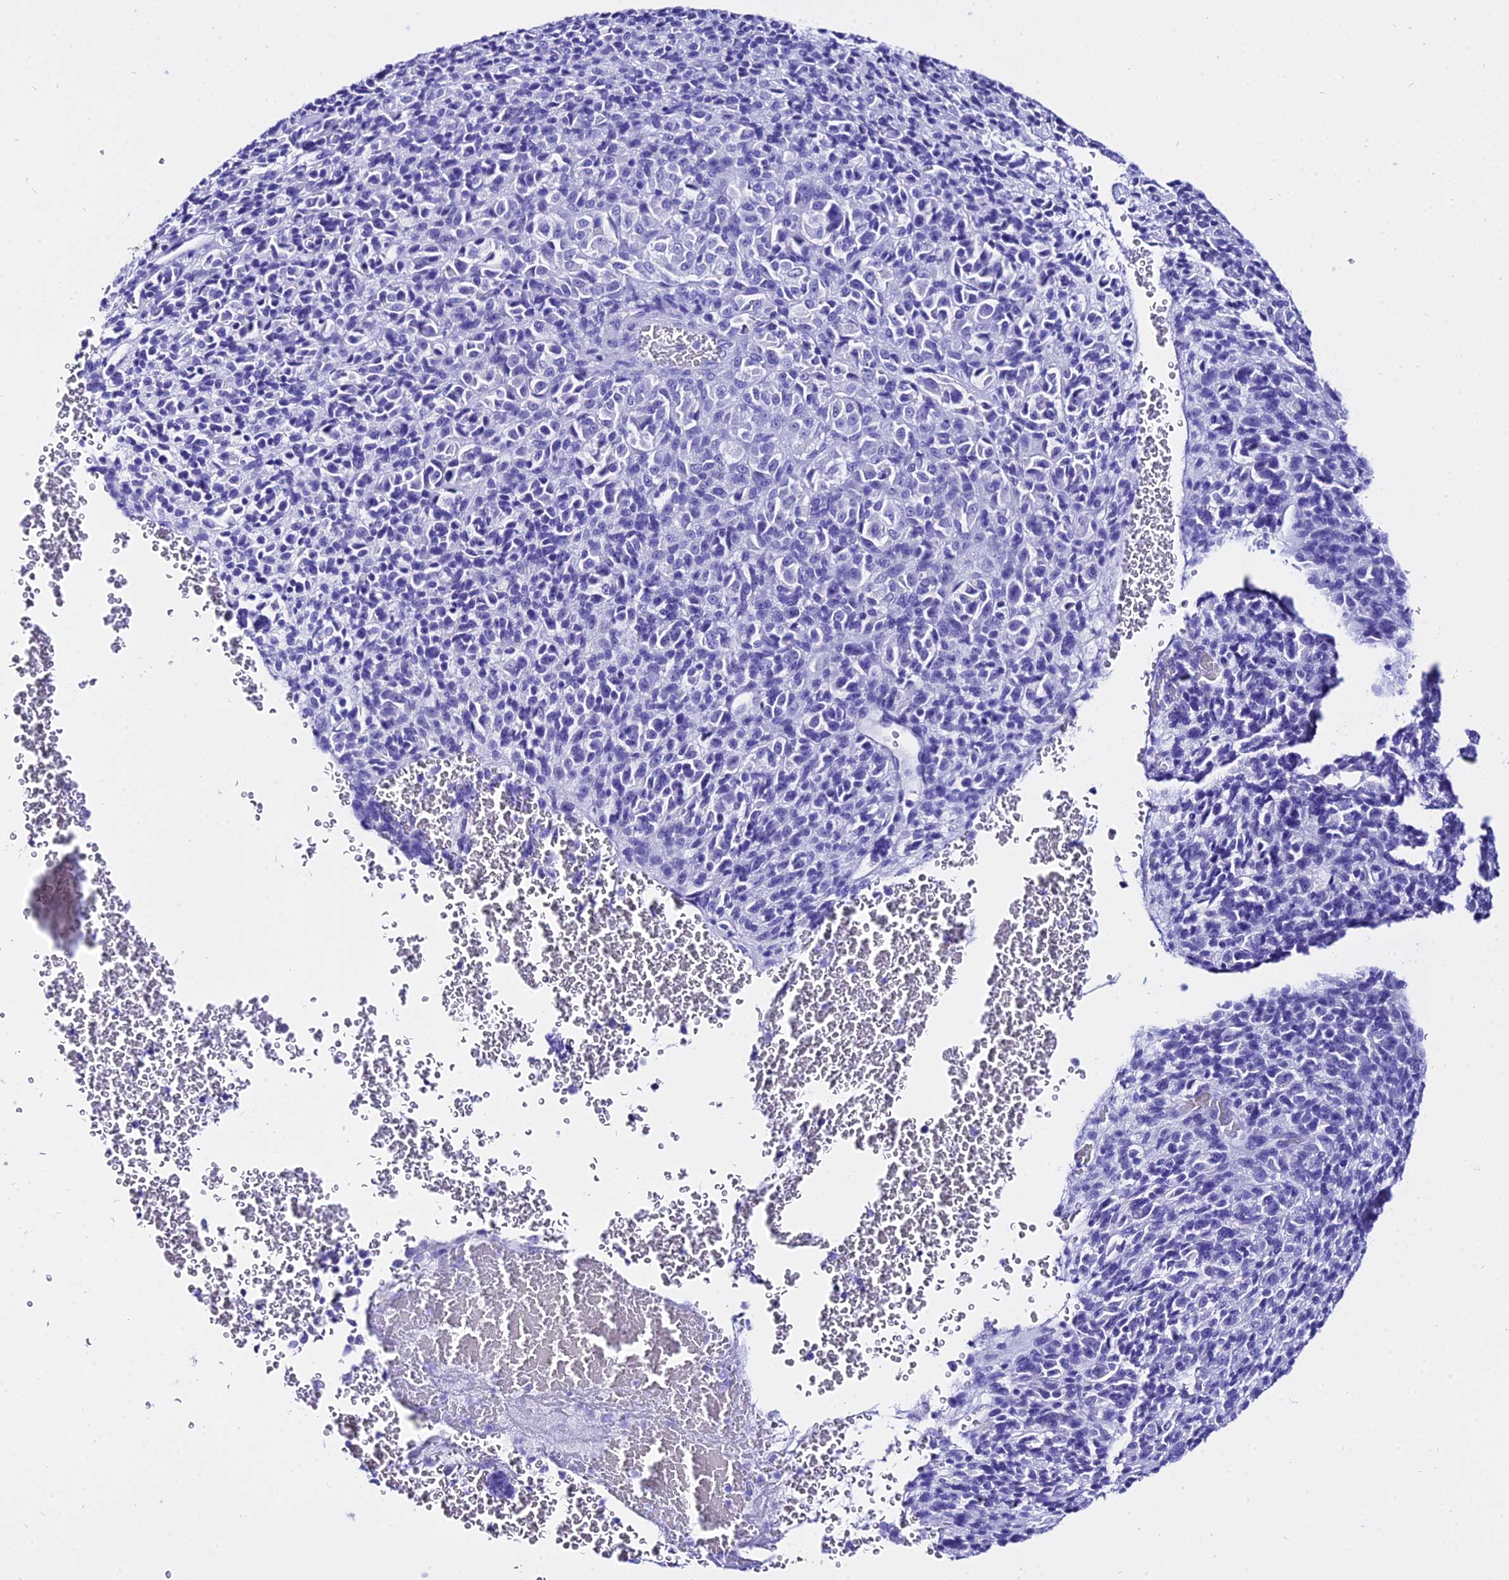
{"staining": {"intensity": "negative", "quantity": "none", "location": "none"}, "tissue": "melanoma", "cell_type": "Tumor cells", "image_type": "cancer", "snomed": [{"axis": "morphology", "description": "Malignant melanoma, Metastatic site"}, {"axis": "topography", "description": "Brain"}], "caption": "This is an immunohistochemistry (IHC) histopathology image of melanoma. There is no positivity in tumor cells.", "gene": "TRMT44", "patient": {"sex": "female", "age": 56}}